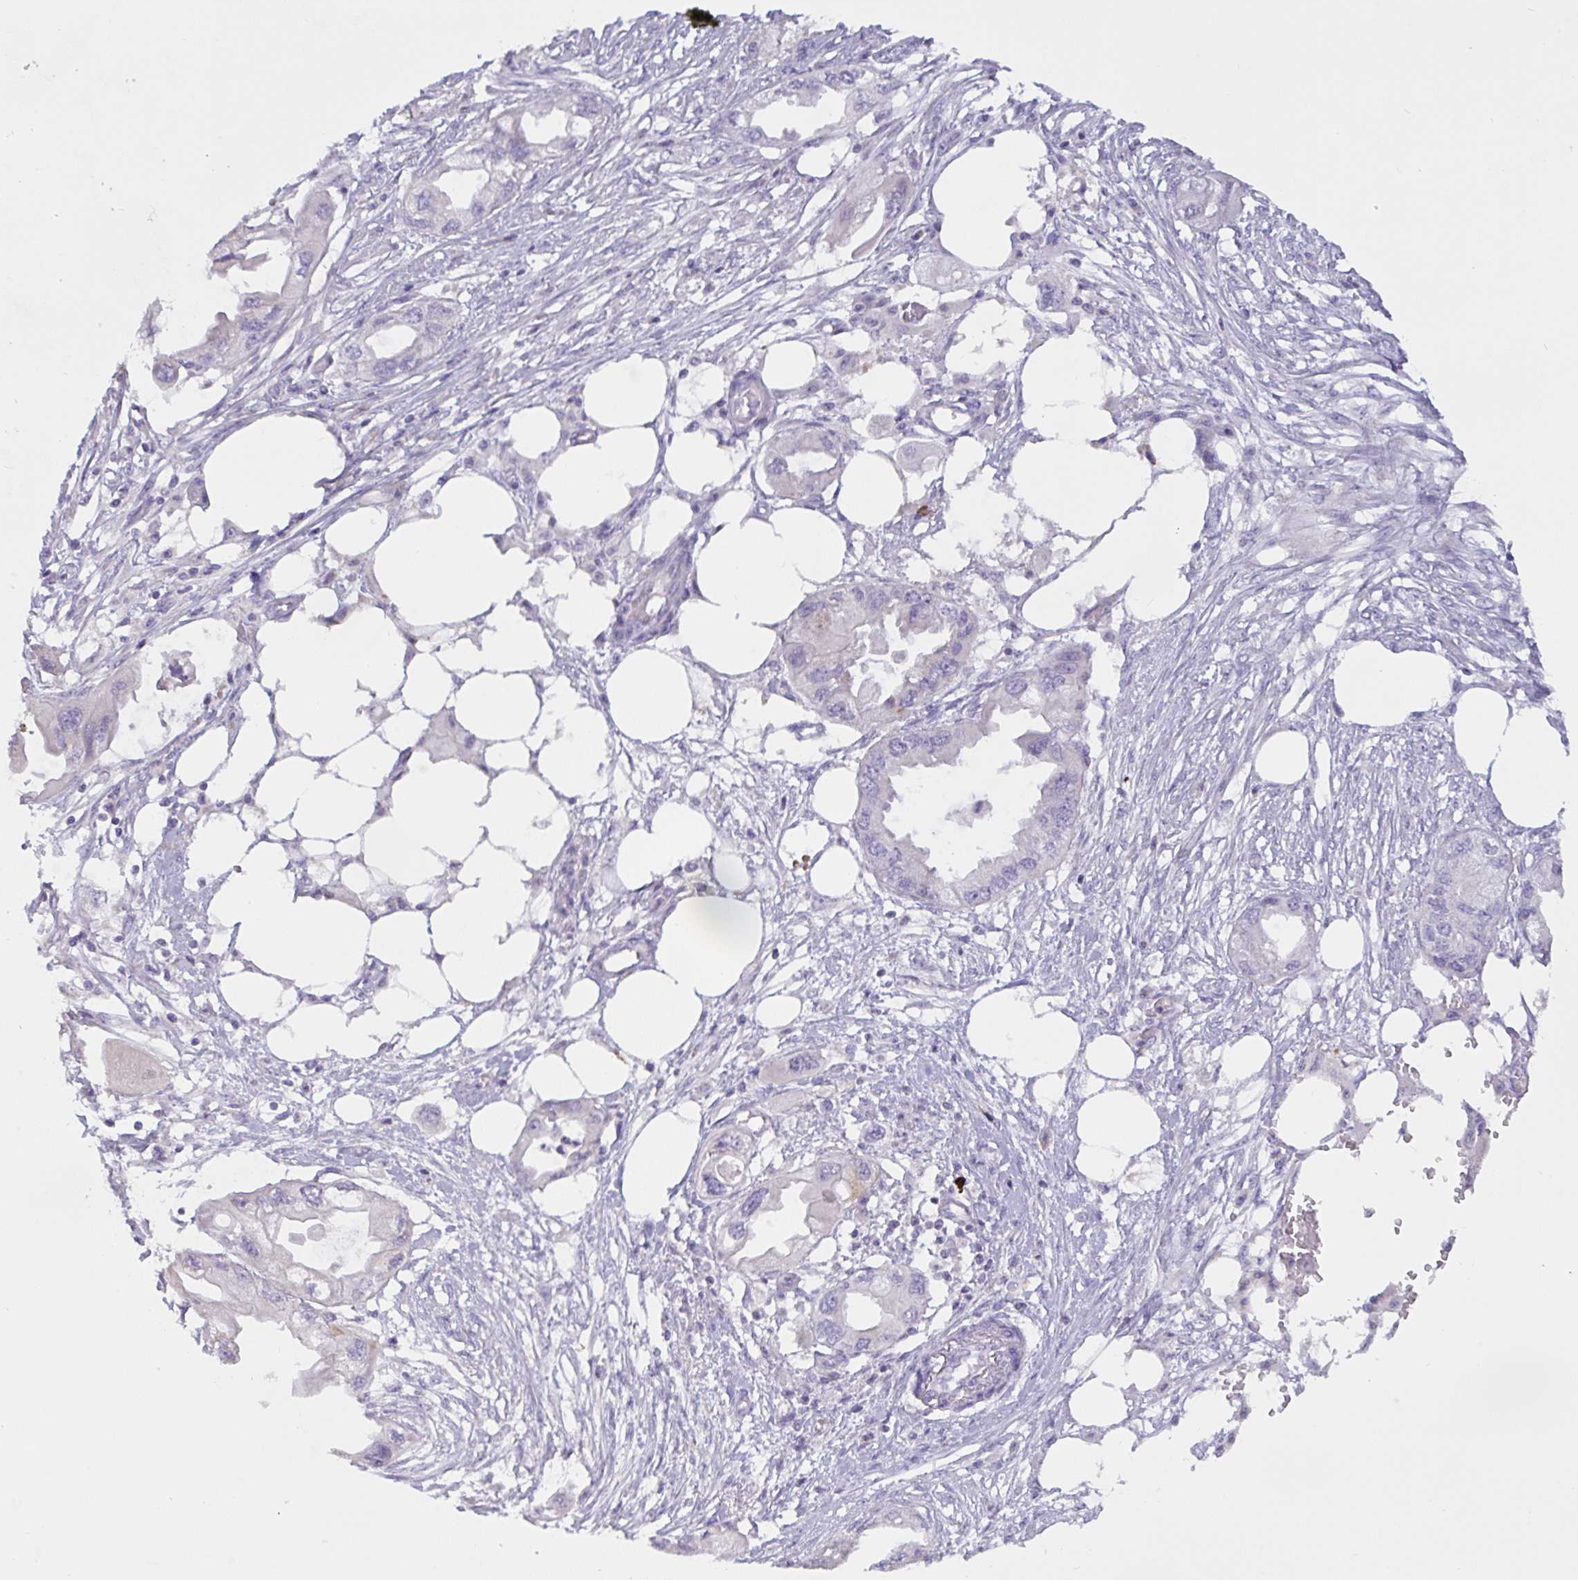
{"staining": {"intensity": "negative", "quantity": "none", "location": "none"}, "tissue": "endometrial cancer", "cell_type": "Tumor cells", "image_type": "cancer", "snomed": [{"axis": "morphology", "description": "Adenocarcinoma, NOS"}, {"axis": "morphology", "description": "Adenocarcinoma, metastatic, NOS"}, {"axis": "topography", "description": "Adipose tissue"}, {"axis": "topography", "description": "Endometrium"}], "caption": "This is an immunohistochemistry (IHC) photomicrograph of human endometrial cancer (adenocarcinoma). There is no expression in tumor cells.", "gene": "TMEM41A", "patient": {"sex": "female", "age": 67}}